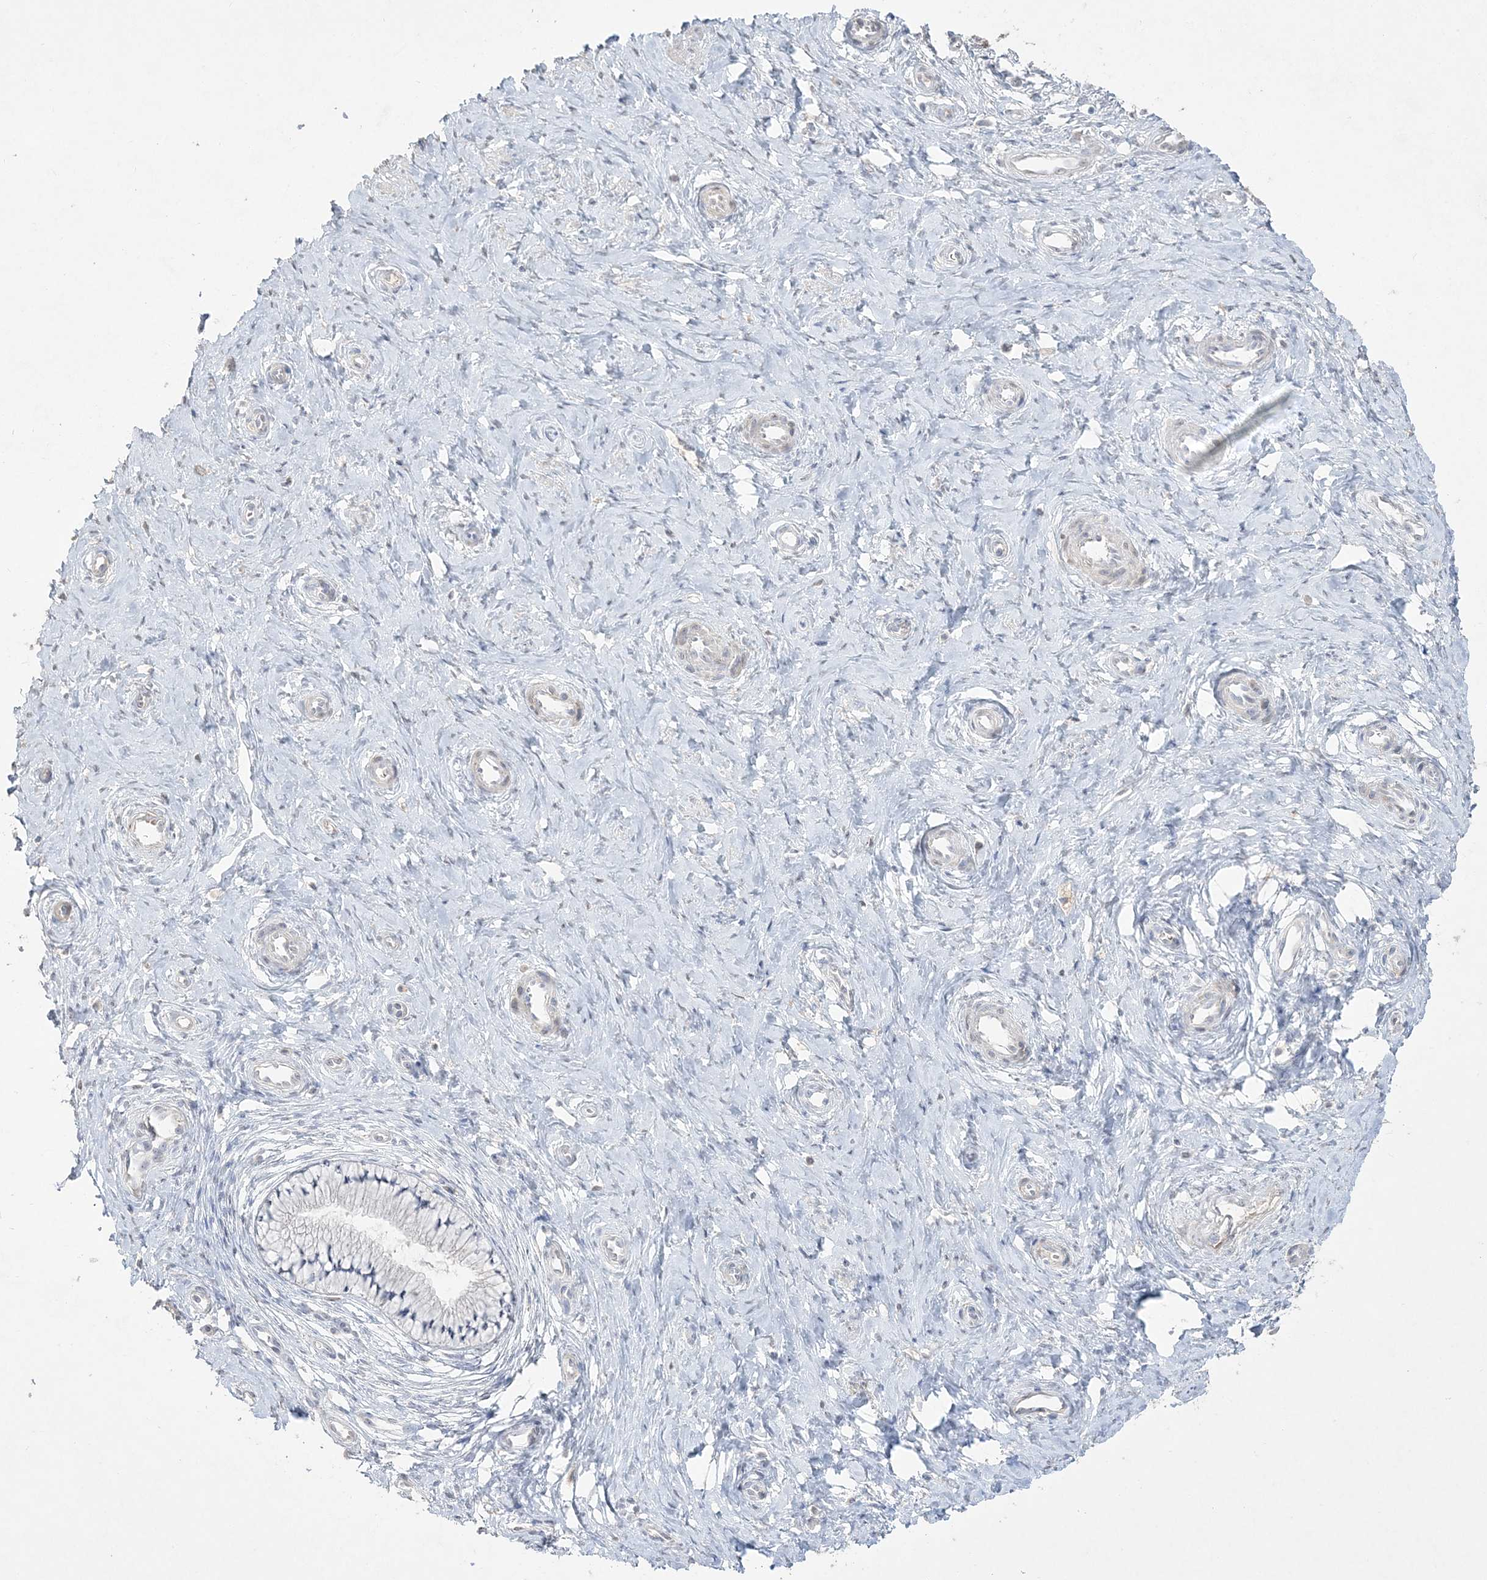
{"staining": {"intensity": "negative", "quantity": "none", "location": "none"}, "tissue": "cervix", "cell_type": "Glandular cells", "image_type": "normal", "snomed": [{"axis": "morphology", "description": "Normal tissue, NOS"}, {"axis": "topography", "description": "Cervix"}], "caption": "IHC photomicrograph of normal human cervix stained for a protein (brown), which shows no expression in glandular cells. Brightfield microscopy of IHC stained with DAB (3,3'-diaminobenzidine) (brown) and hematoxylin (blue), captured at high magnification.", "gene": "NOP16", "patient": {"sex": "female", "age": 36}}